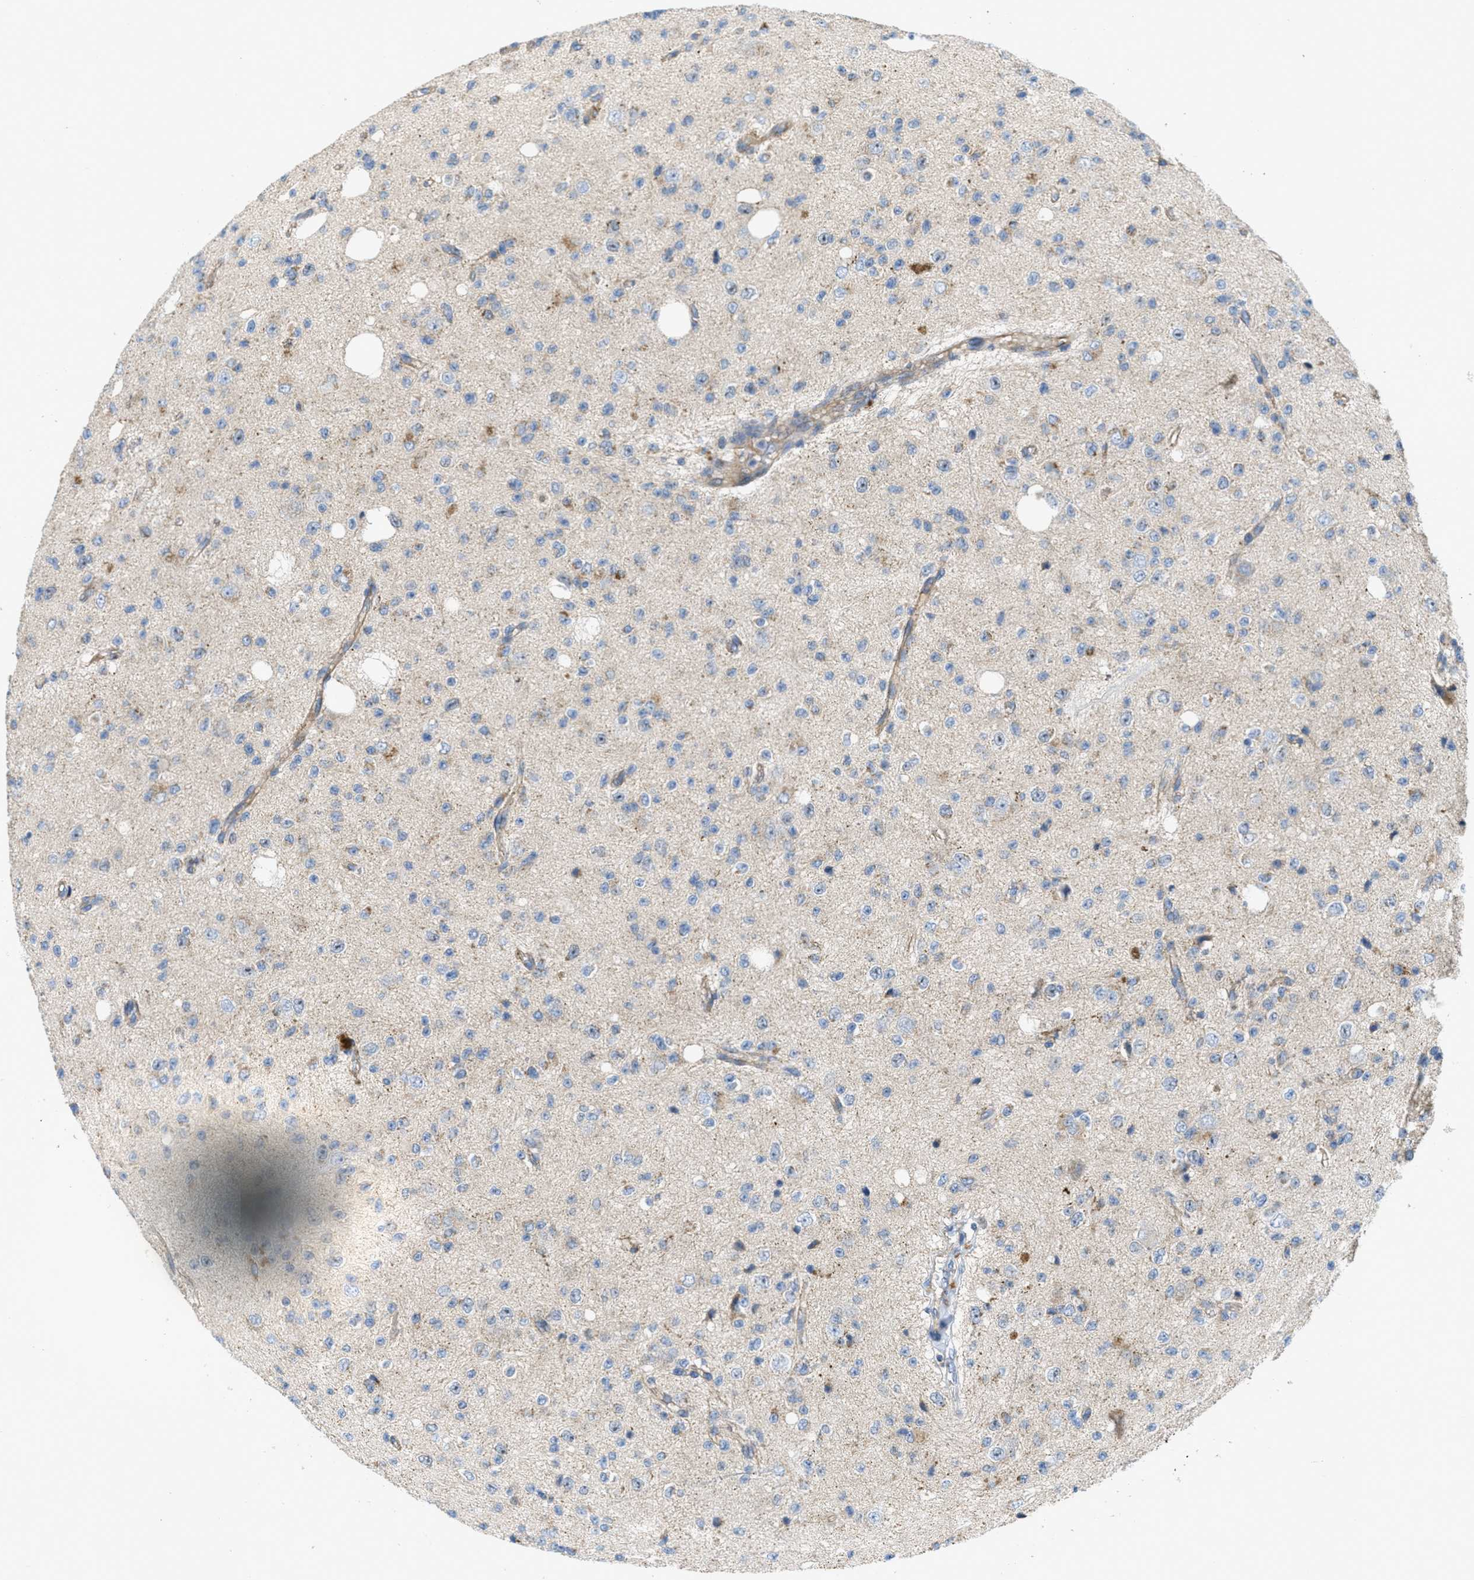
{"staining": {"intensity": "negative", "quantity": "none", "location": "none"}, "tissue": "glioma", "cell_type": "Tumor cells", "image_type": "cancer", "snomed": [{"axis": "morphology", "description": "Glioma, malignant, High grade"}, {"axis": "topography", "description": "pancreas cauda"}], "caption": "Immunohistochemistry (IHC) image of malignant glioma (high-grade) stained for a protein (brown), which demonstrates no expression in tumor cells.", "gene": "BTN3A1", "patient": {"sex": "male", "age": 60}}